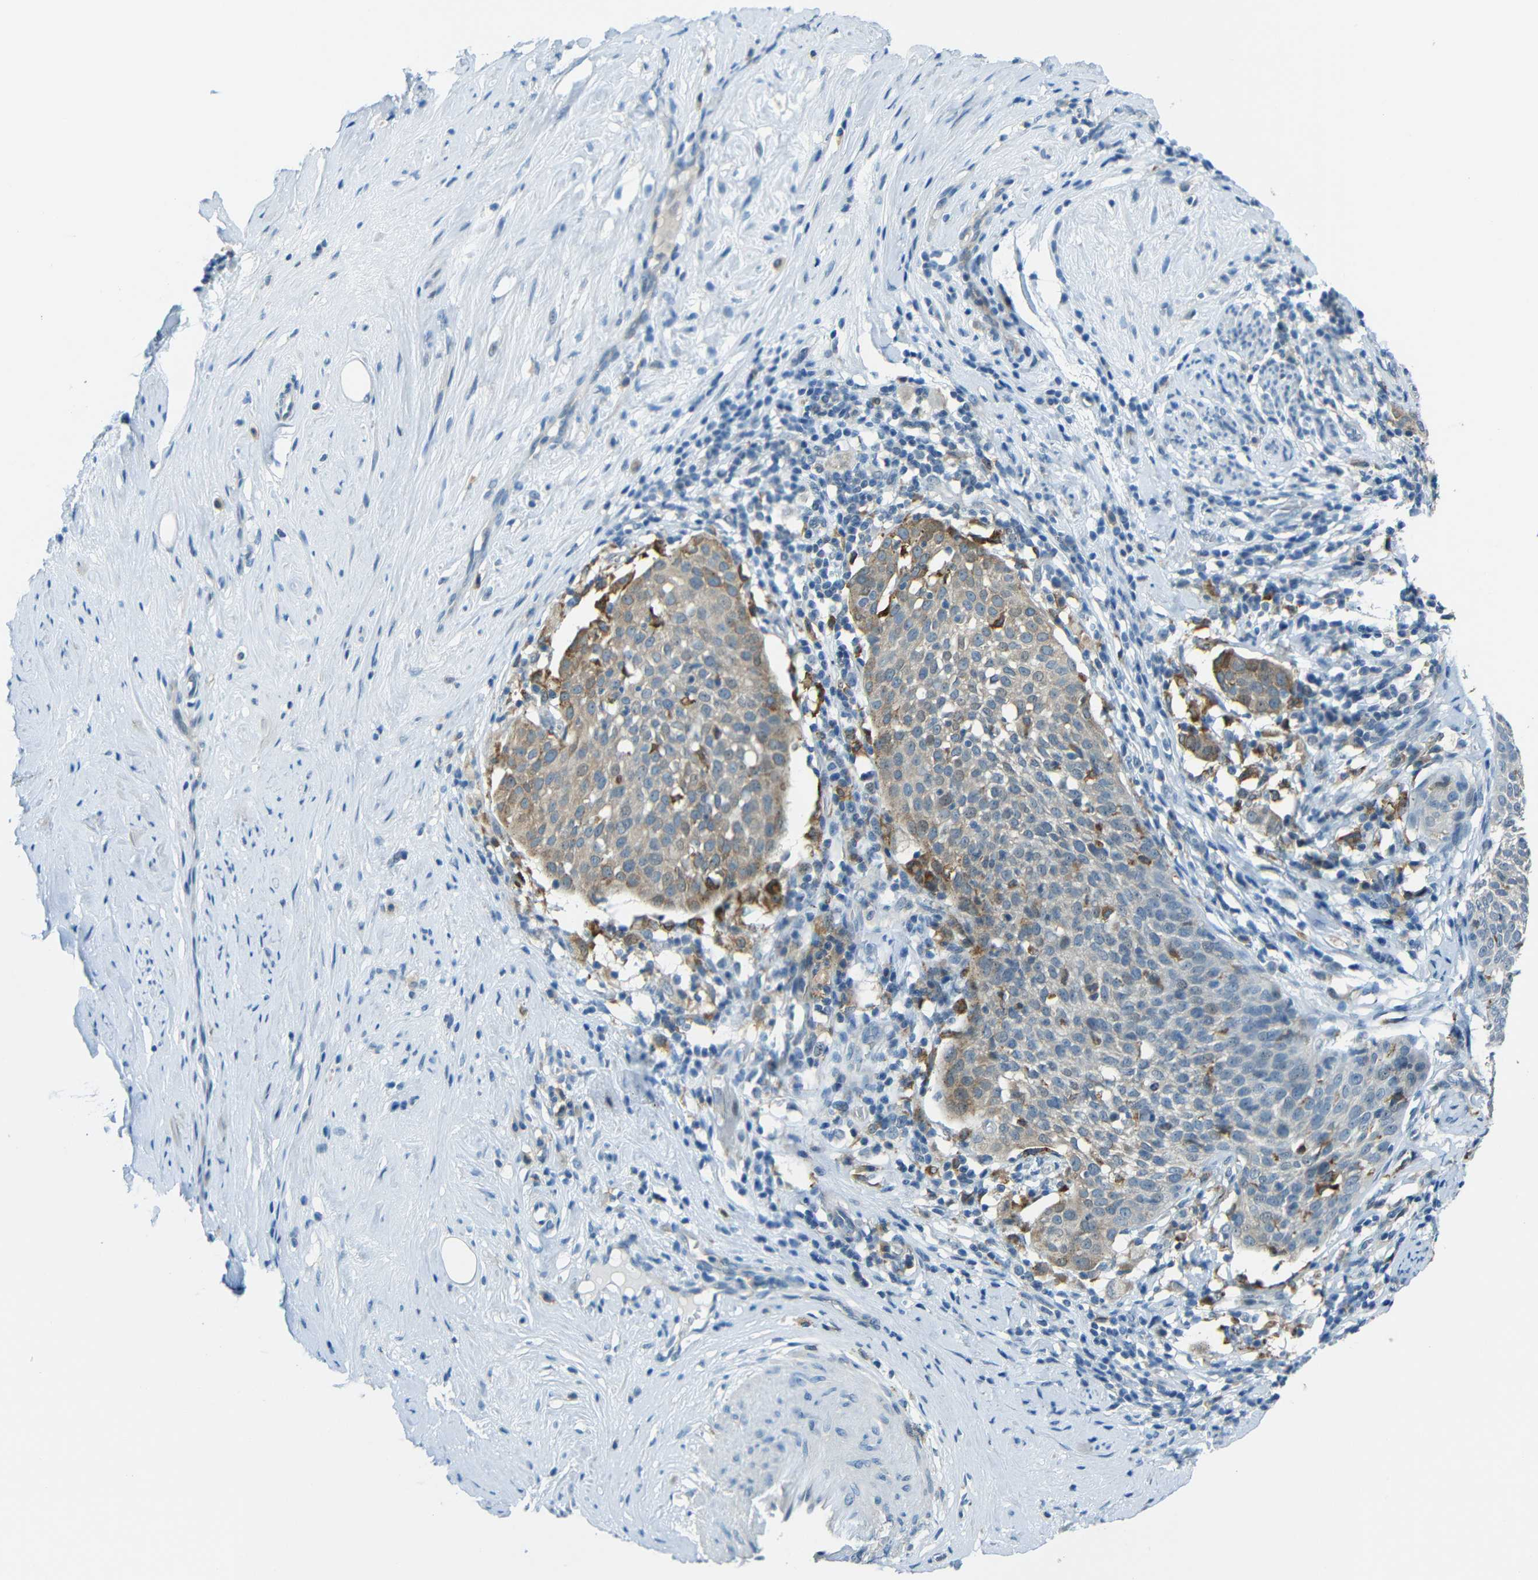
{"staining": {"intensity": "weak", "quantity": "25%-75%", "location": "cytoplasmic/membranous"}, "tissue": "cervical cancer", "cell_type": "Tumor cells", "image_type": "cancer", "snomed": [{"axis": "morphology", "description": "Squamous cell carcinoma, NOS"}, {"axis": "topography", "description": "Cervix"}], "caption": "Cervical cancer (squamous cell carcinoma) stained for a protein displays weak cytoplasmic/membranous positivity in tumor cells. The protein of interest is shown in brown color, while the nuclei are stained blue.", "gene": "ANKRD22", "patient": {"sex": "female", "age": 51}}